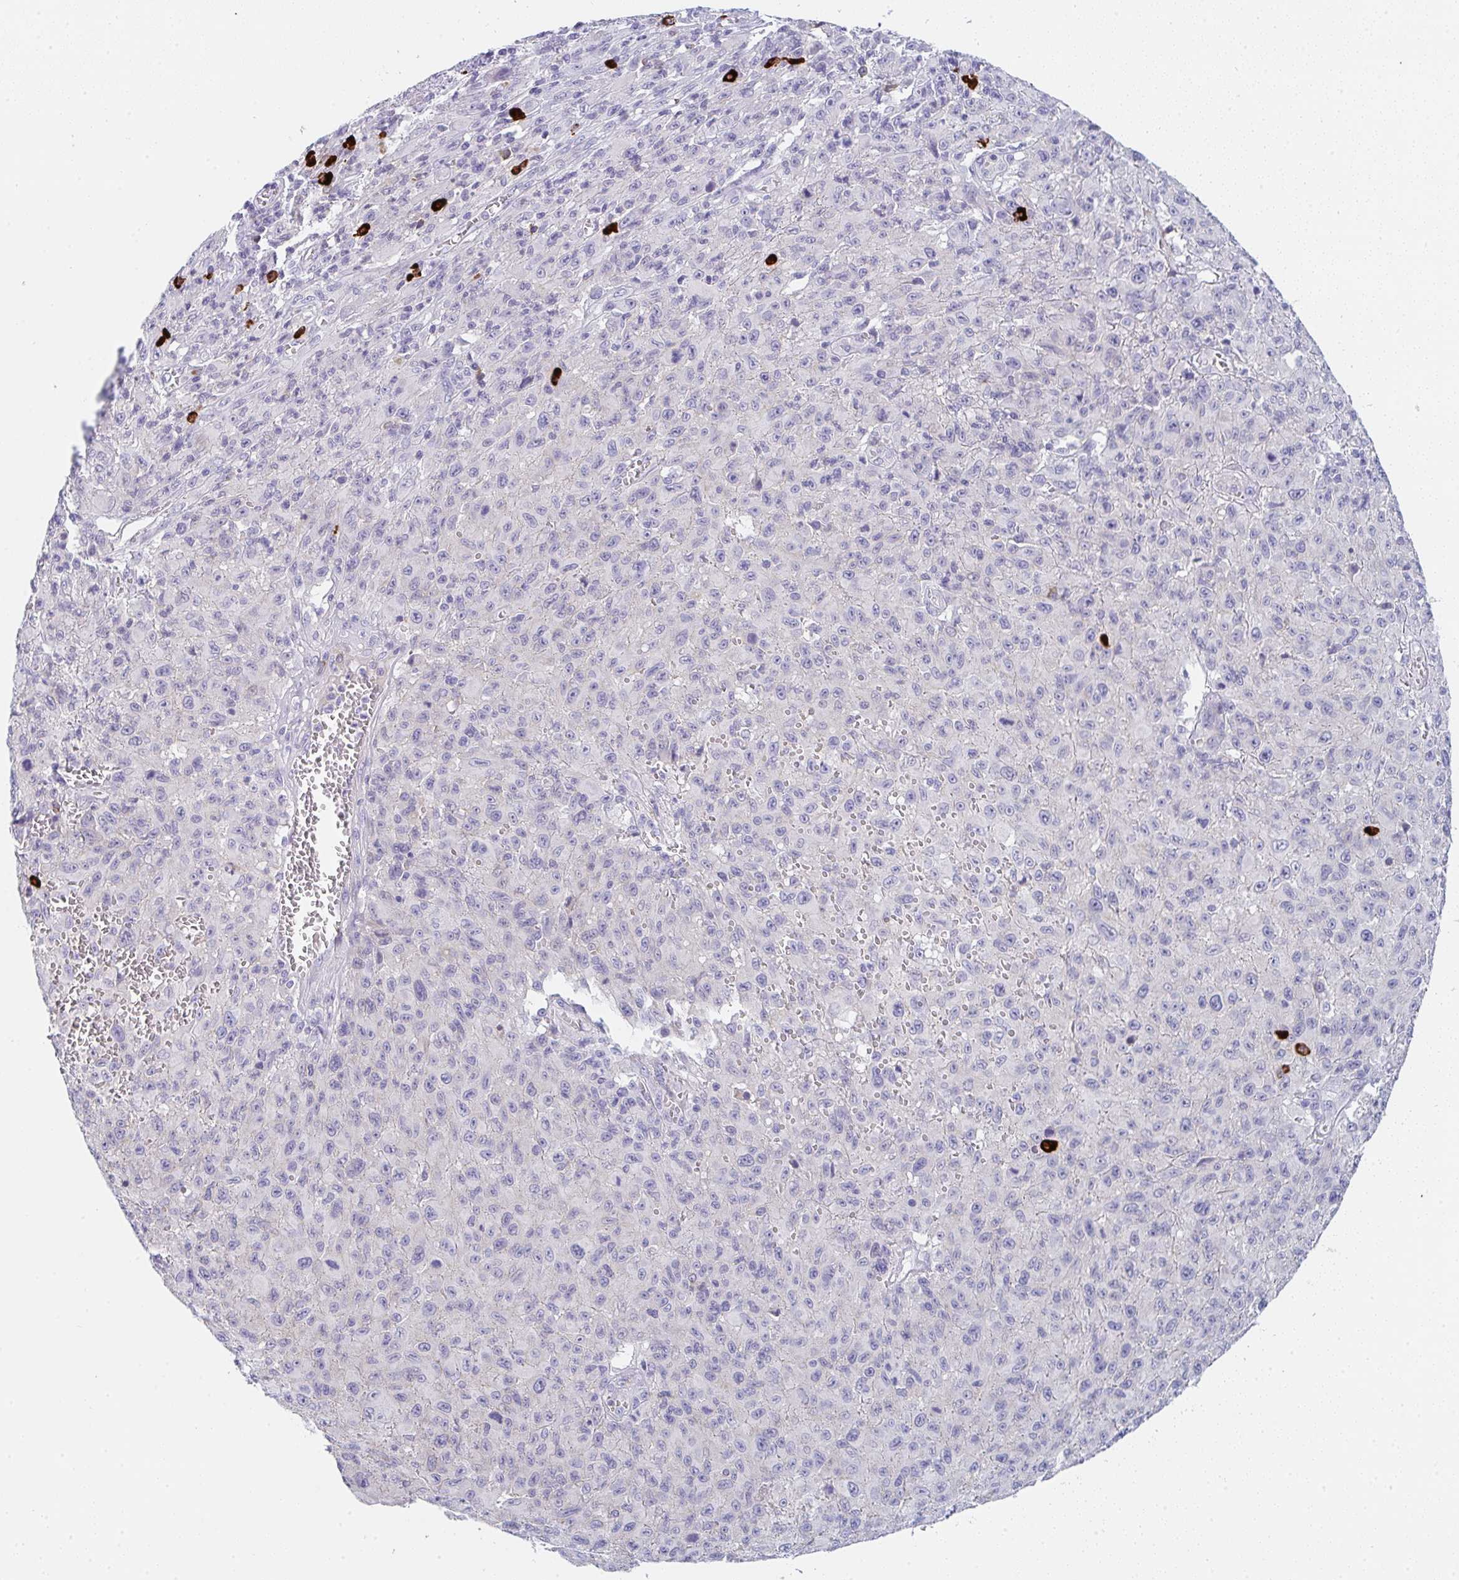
{"staining": {"intensity": "negative", "quantity": "none", "location": "none"}, "tissue": "melanoma", "cell_type": "Tumor cells", "image_type": "cancer", "snomed": [{"axis": "morphology", "description": "Malignant melanoma, NOS"}, {"axis": "topography", "description": "Skin"}], "caption": "Histopathology image shows no protein positivity in tumor cells of malignant melanoma tissue. The staining is performed using DAB brown chromogen with nuclei counter-stained in using hematoxylin.", "gene": "CACNA1S", "patient": {"sex": "male", "age": 46}}